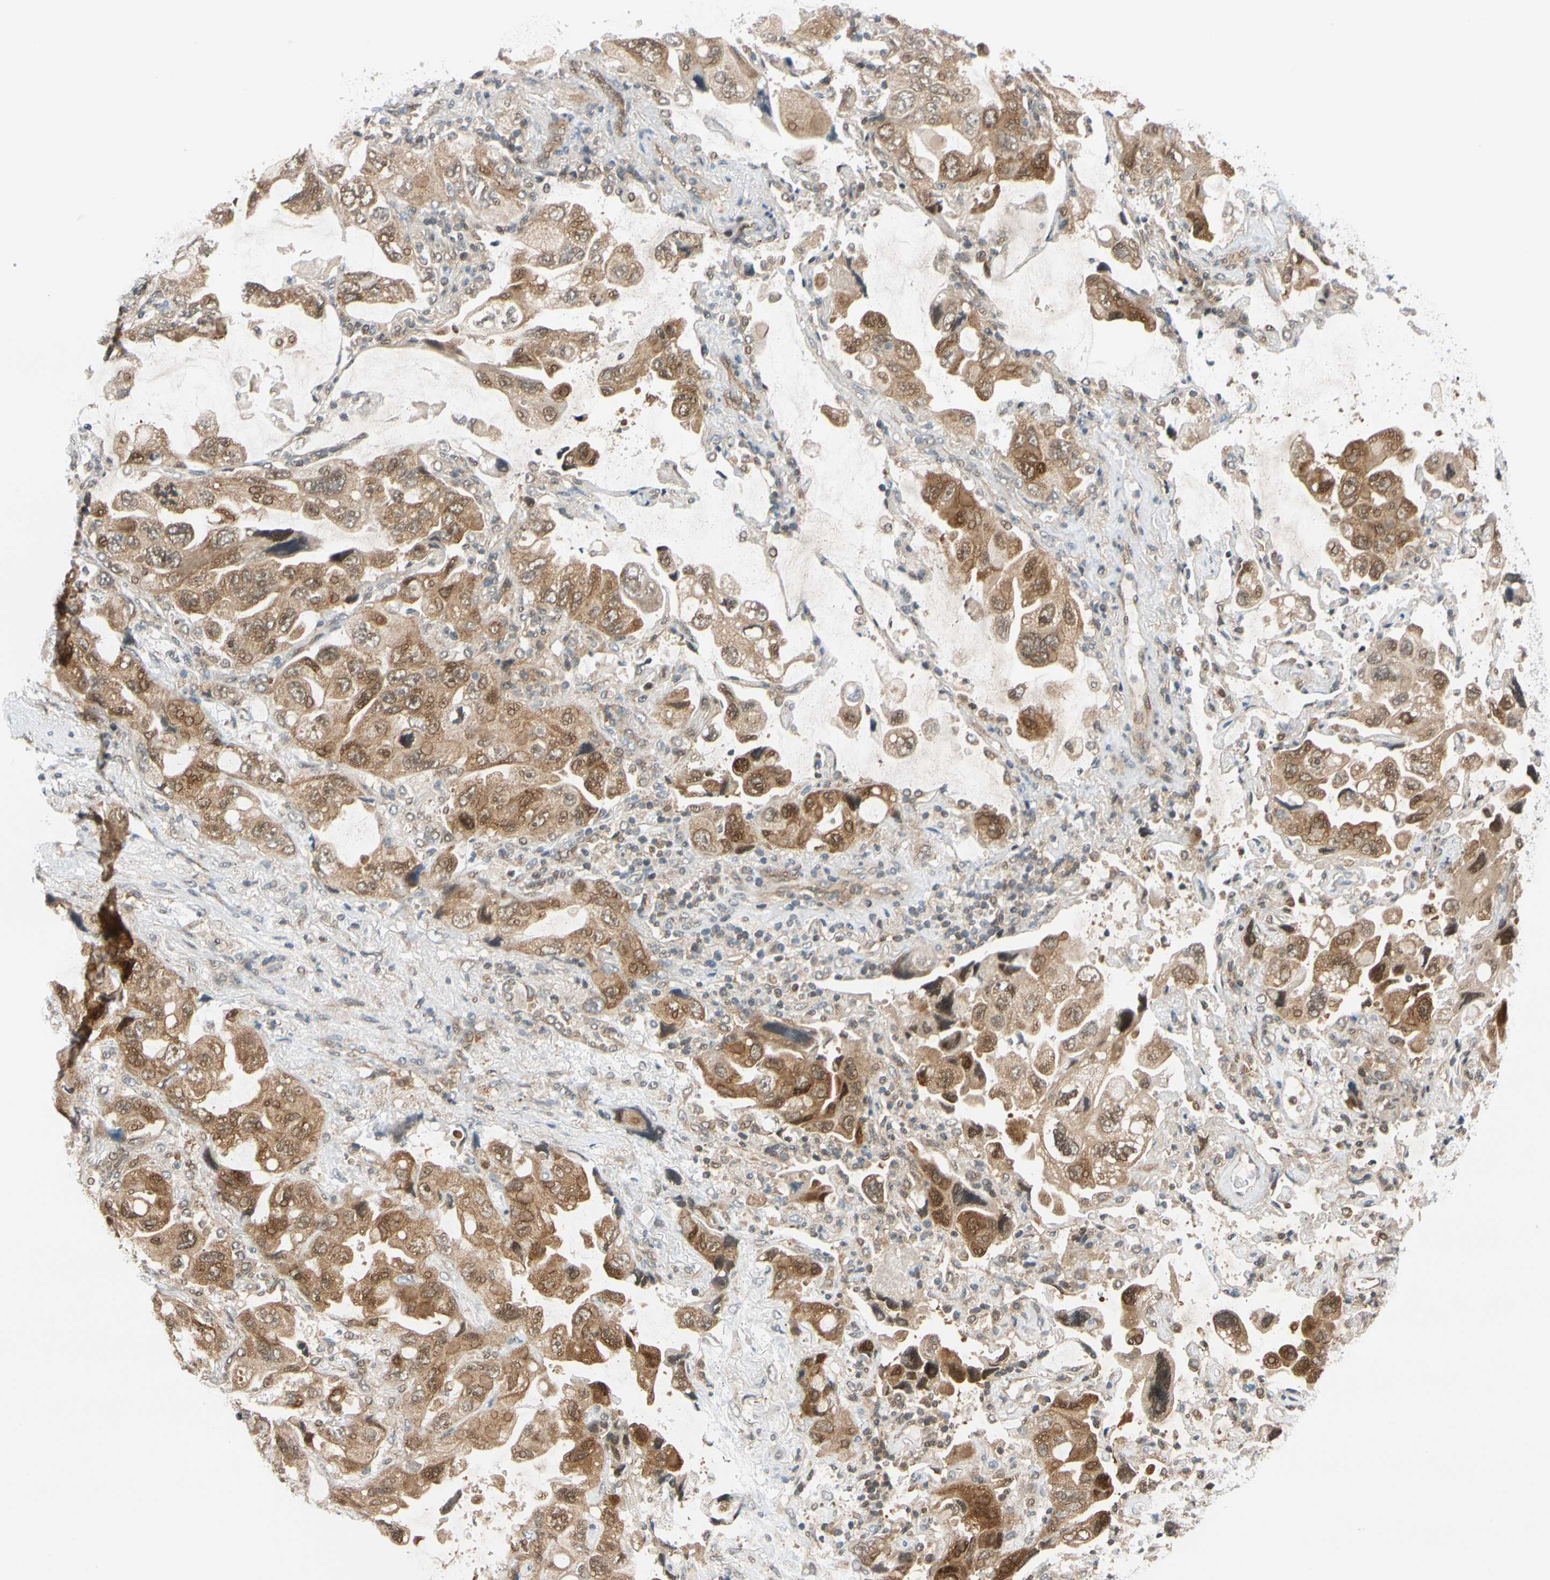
{"staining": {"intensity": "moderate", "quantity": ">75%", "location": "cytoplasmic/membranous,nuclear"}, "tissue": "lung cancer", "cell_type": "Tumor cells", "image_type": "cancer", "snomed": [{"axis": "morphology", "description": "Squamous cell carcinoma, NOS"}, {"axis": "topography", "description": "Lung"}], "caption": "IHC staining of lung squamous cell carcinoma, which reveals medium levels of moderate cytoplasmic/membranous and nuclear positivity in approximately >75% of tumor cells indicating moderate cytoplasmic/membranous and nuclear protein staining. The staining was performed using DAB (3,3'-diaminobenzidine) (brown) for protein detection and nuclei were counterstained in hematoxylin (blue).", "gene": "MAPK9", "patient": {"sex": "female", "age": 73}}